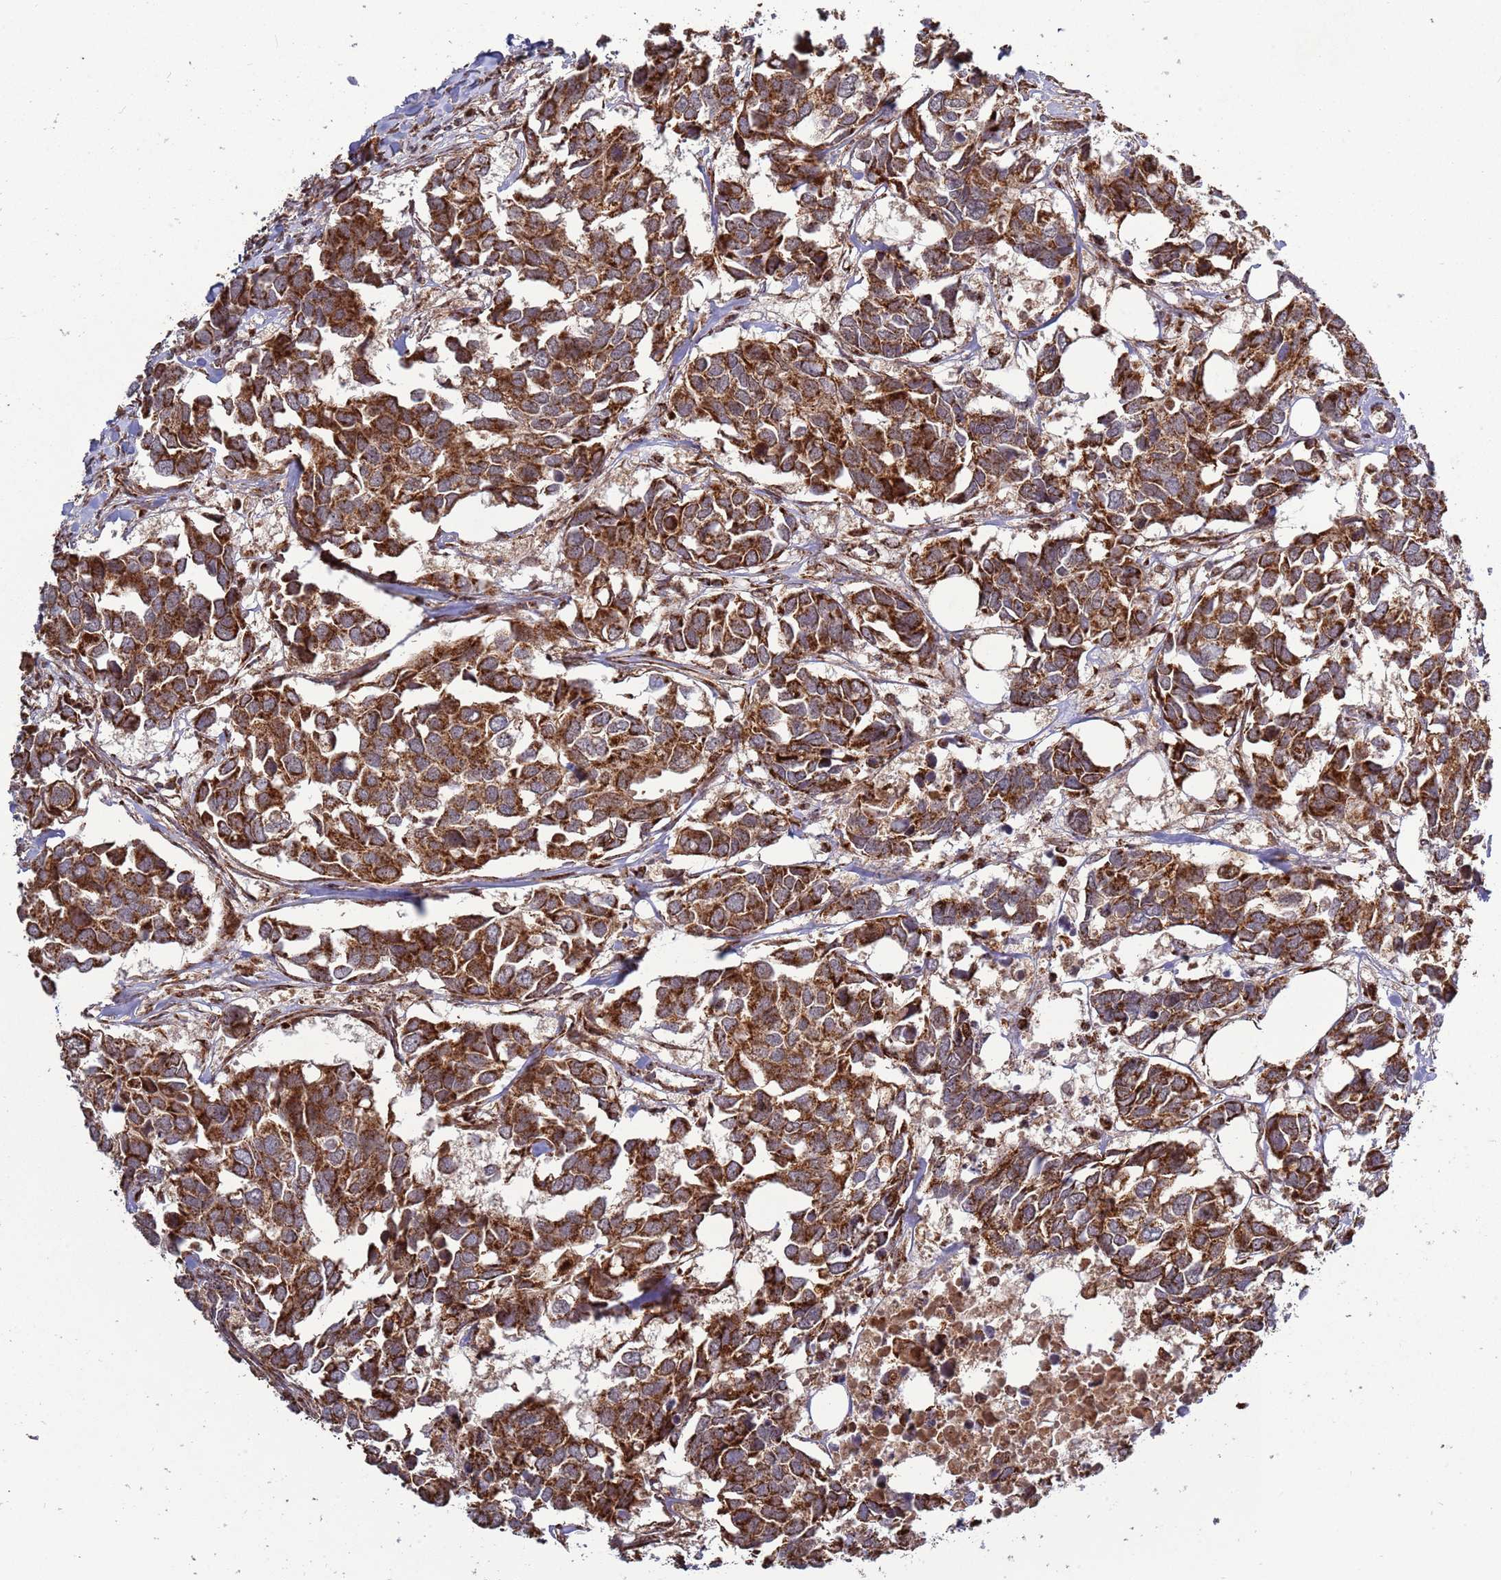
{"staining": {"intensity": "strong", "quantity": ">75%", "location": "cytoplasmic/membranous"}, "tissue": "breast cancer", "cell_type": "Tumor cells", "image_type": "cancer", "snomed": [{"axis": "morphology", "description": "Duct carcinoma"}, {"axis": "topography", "description": "Breast"}], "caption": "Protein analysis of infiltrating ductal carcinoma (breast) tissue demonstrates strong cytoplasmic/membranous positivity in about >75% of tumor cells.", "gene": "RCOR2", "patient": {"sex": "female", "age": 83}}